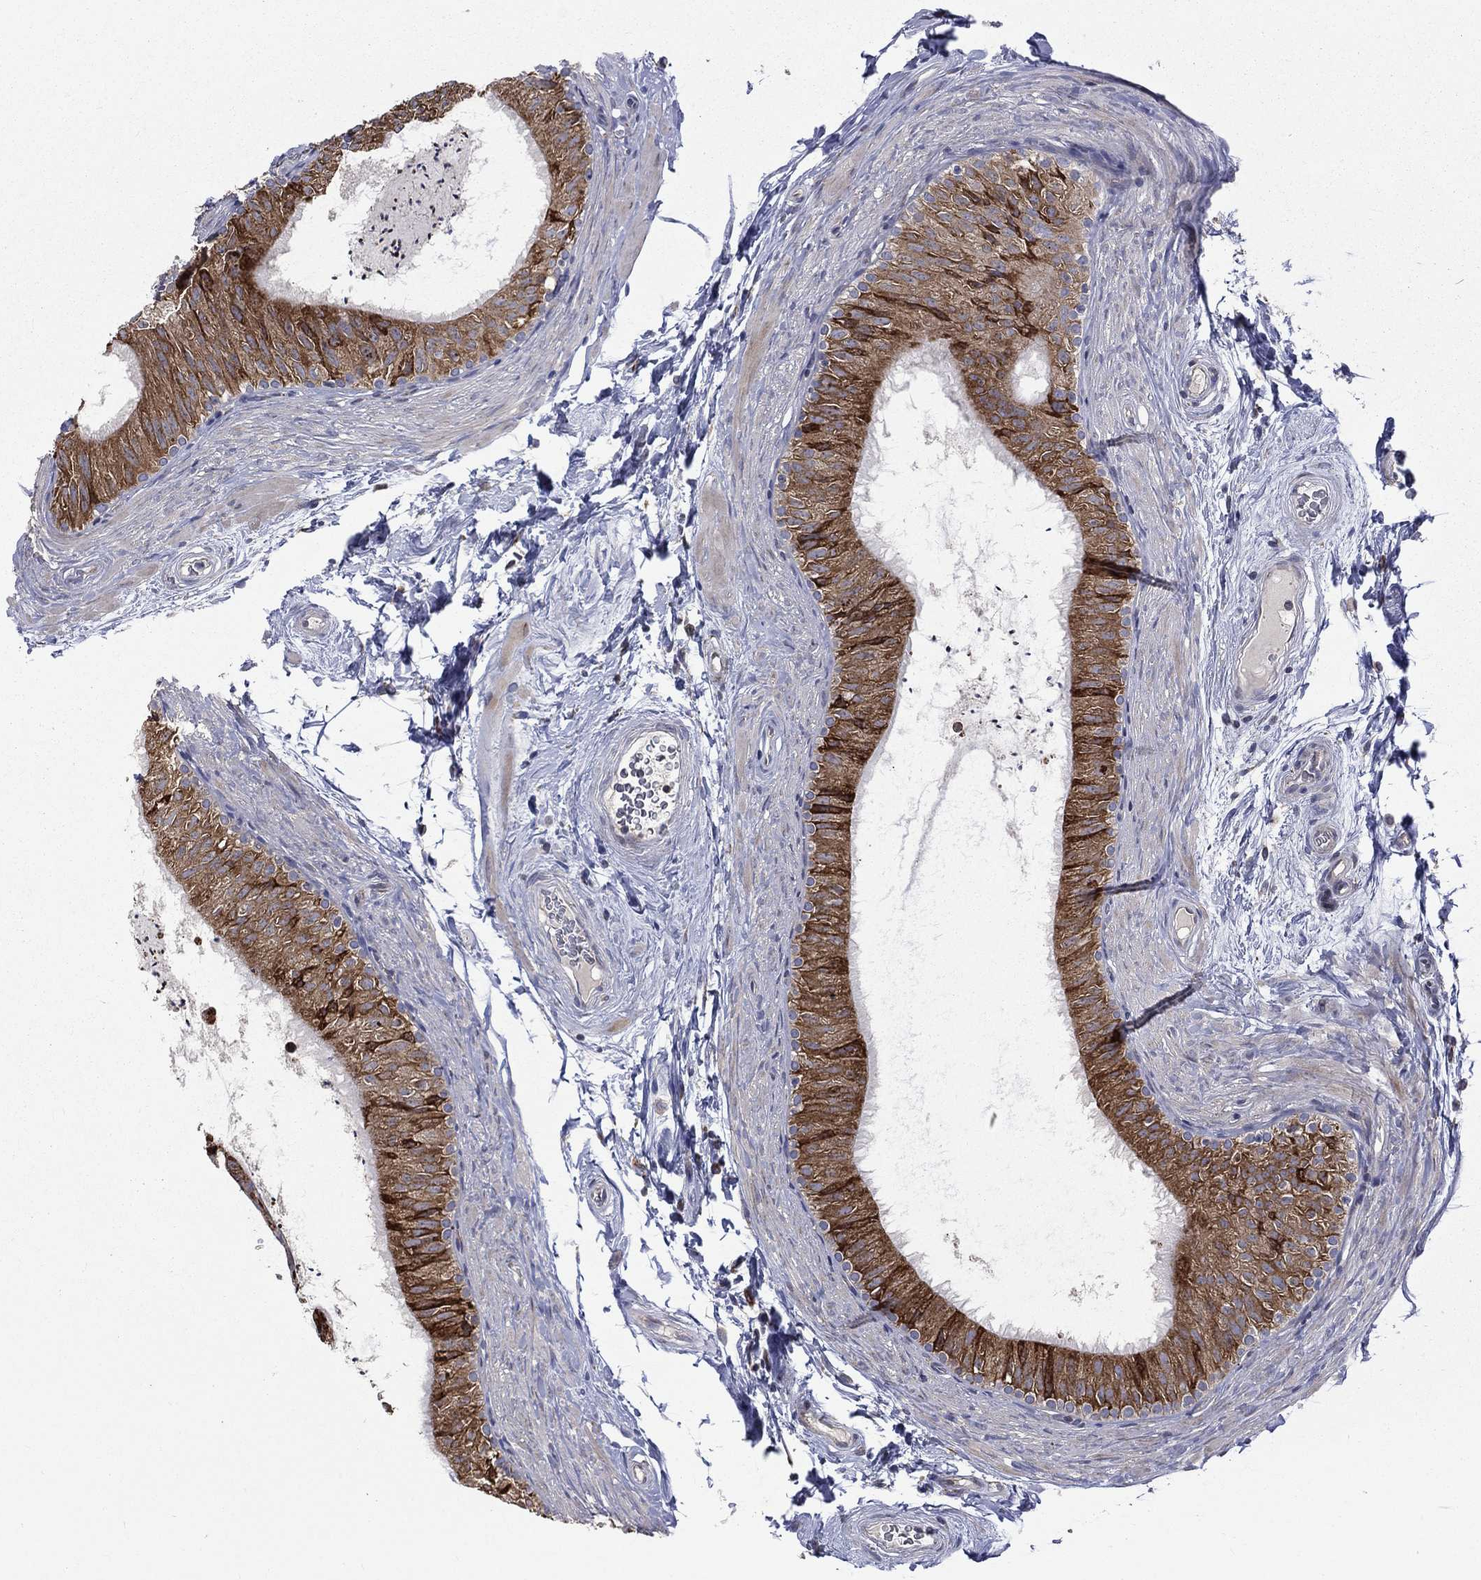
{"staining": {"intensity": "strong", "quantity": "25%-75%", "location": "cytoplasmic/membranous"}, "tissue": "epididymis", "cell_type": "Glandular cells", "image_type": "normal", "snomed": [{"axis": "morphology", "description": "Normal tissue, NOS"}, {"axis": "topography", "description": "Epididymis"}], "caption": "Immunohistochemical staining of unremarkable epididymis shows 25%-75% levels of strong cytoplasmic/membranous protein expression in approximately 25%-75% of glandular cells.", "gene": "C20orf96", "patient": {"sex": "male", "age": 34}}